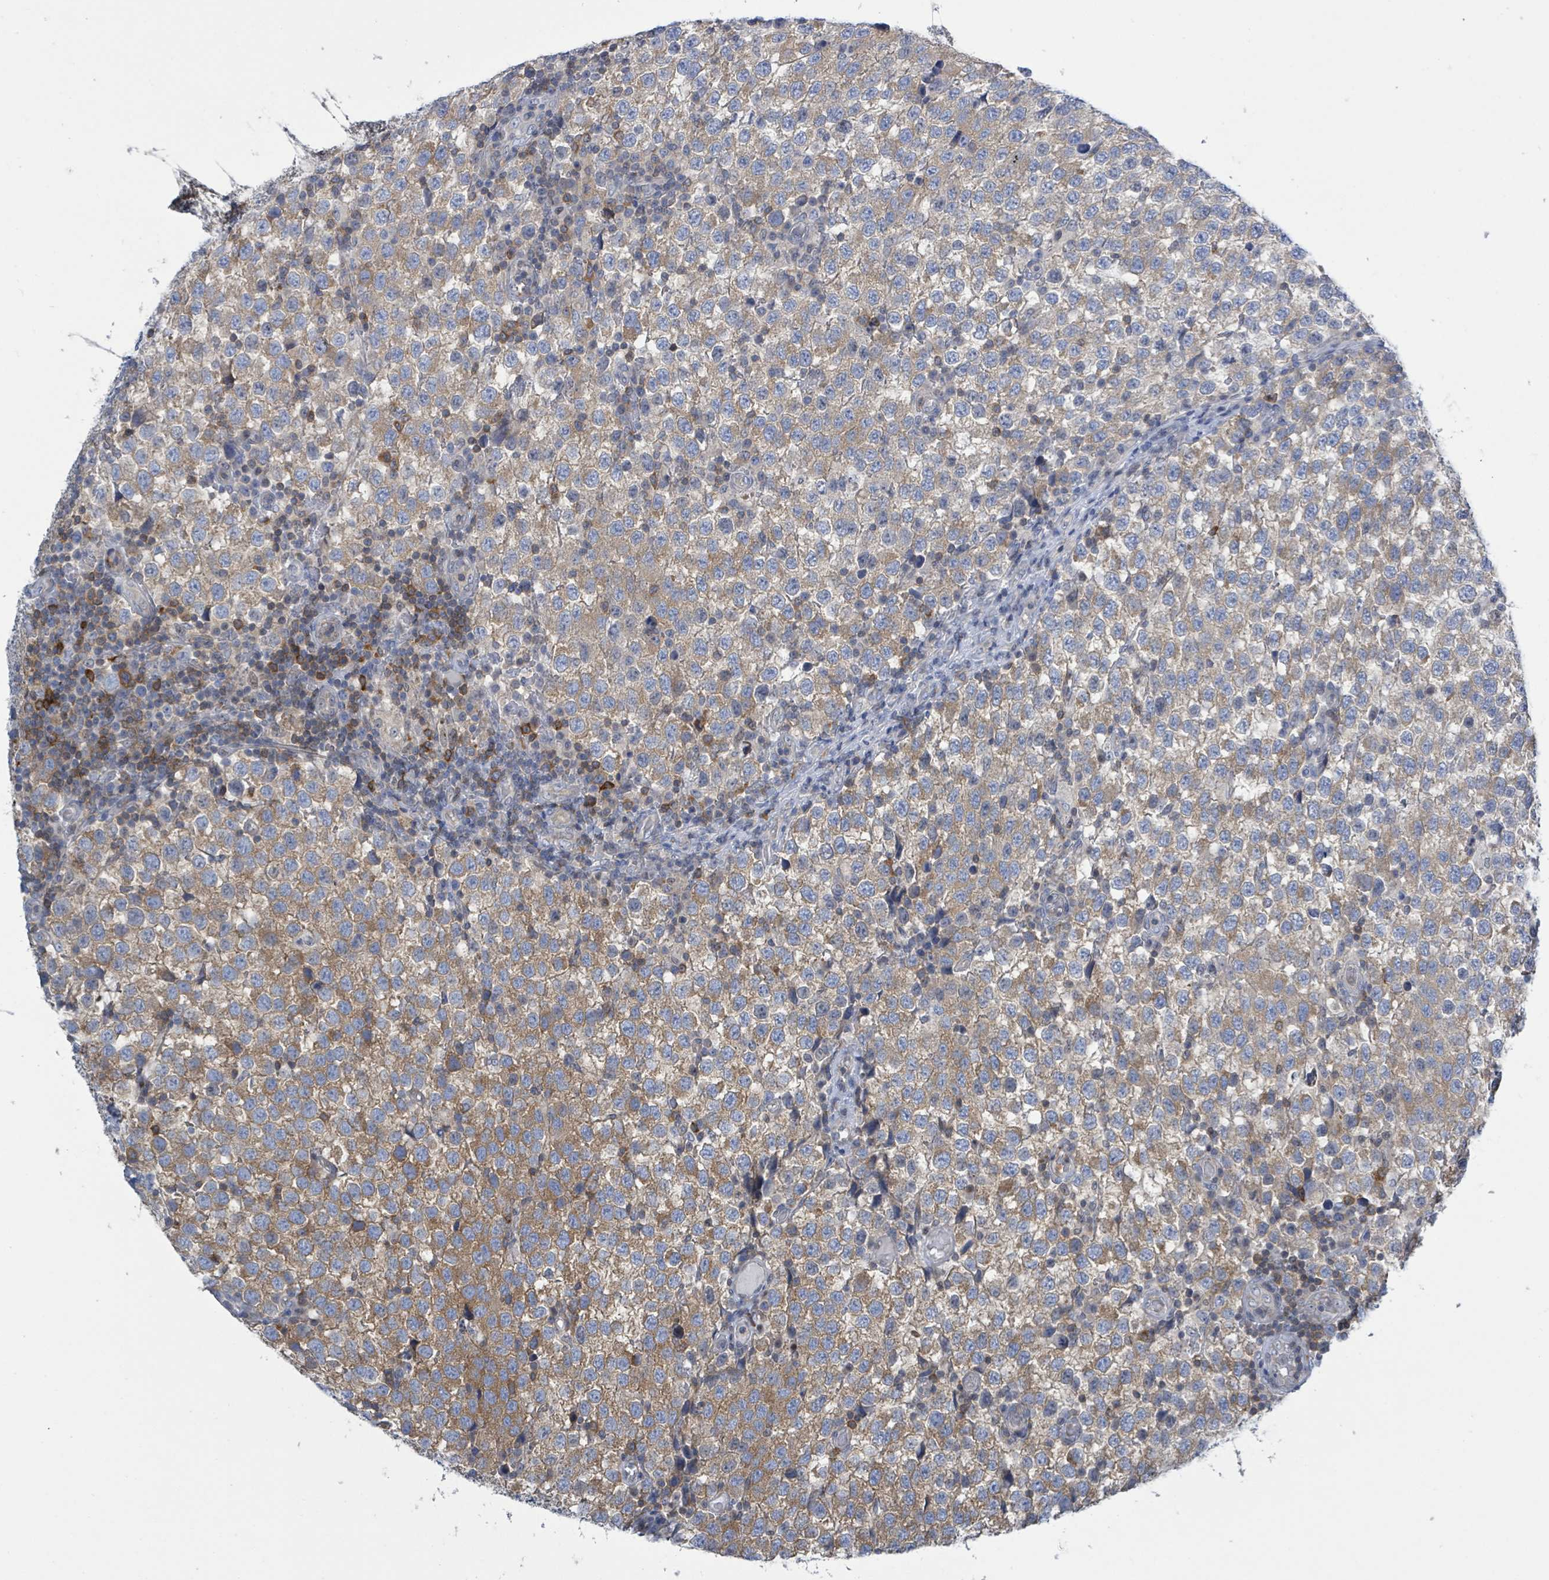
{"staining": {"intensity": "moderate", "quantity": "25%-75%", "location": "cytoplasmic/membranous"}, "tissue": "testis cancer", "cell_type": "Tumor cells", "image_type": "cancer", "snomed": [{"axis": "morphology", "description": "Seminoma, NOS"}, {"axis": "topography", "description": "Testis"}], "caption": "Immunohistochemical staining of human testis cancer exhibits medium levels of moderate cytoplasmic/membranous protein staining in approximately 25%-75% of tumor cells.", "gene": "DGKZ", "patient": {"sex": "male", "age": 34}}